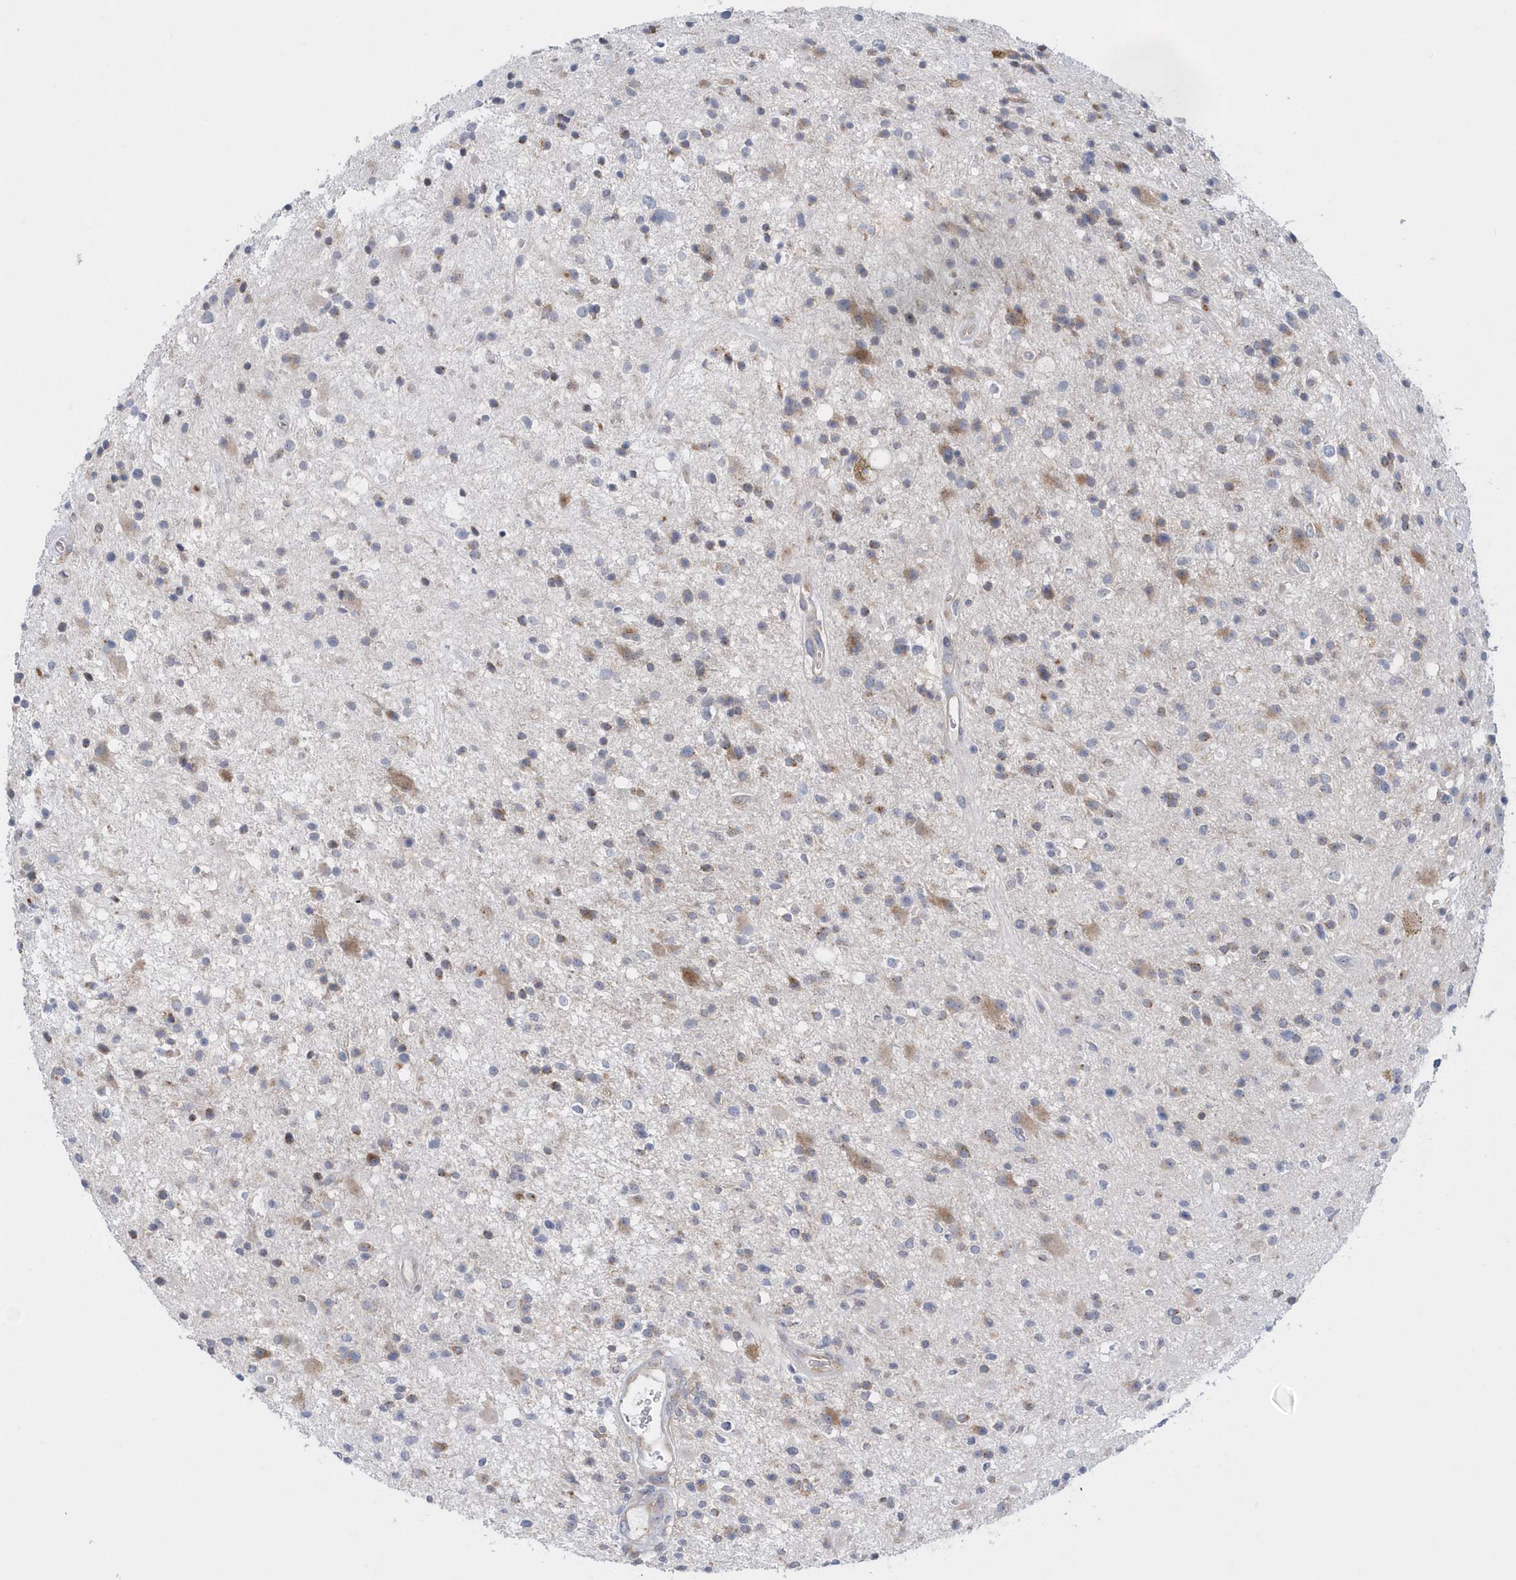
{"staining": {"intensity": "negative", "quantity": "none", "location": "none"}, "tissue": "glioma", "cell_type": "Tumor cells", "image_type": "cancer", "snomed": [{"axis": "morphology", "description": "Glioma, malignant, High grade"}, {"axis": "topography", "description": "Brain"}], "caption": "Tumor cells show no significant expression in malignant glioma (high-grade).", "gene": "EIF3C", "patient": {"sex": "male", "age": 33}}